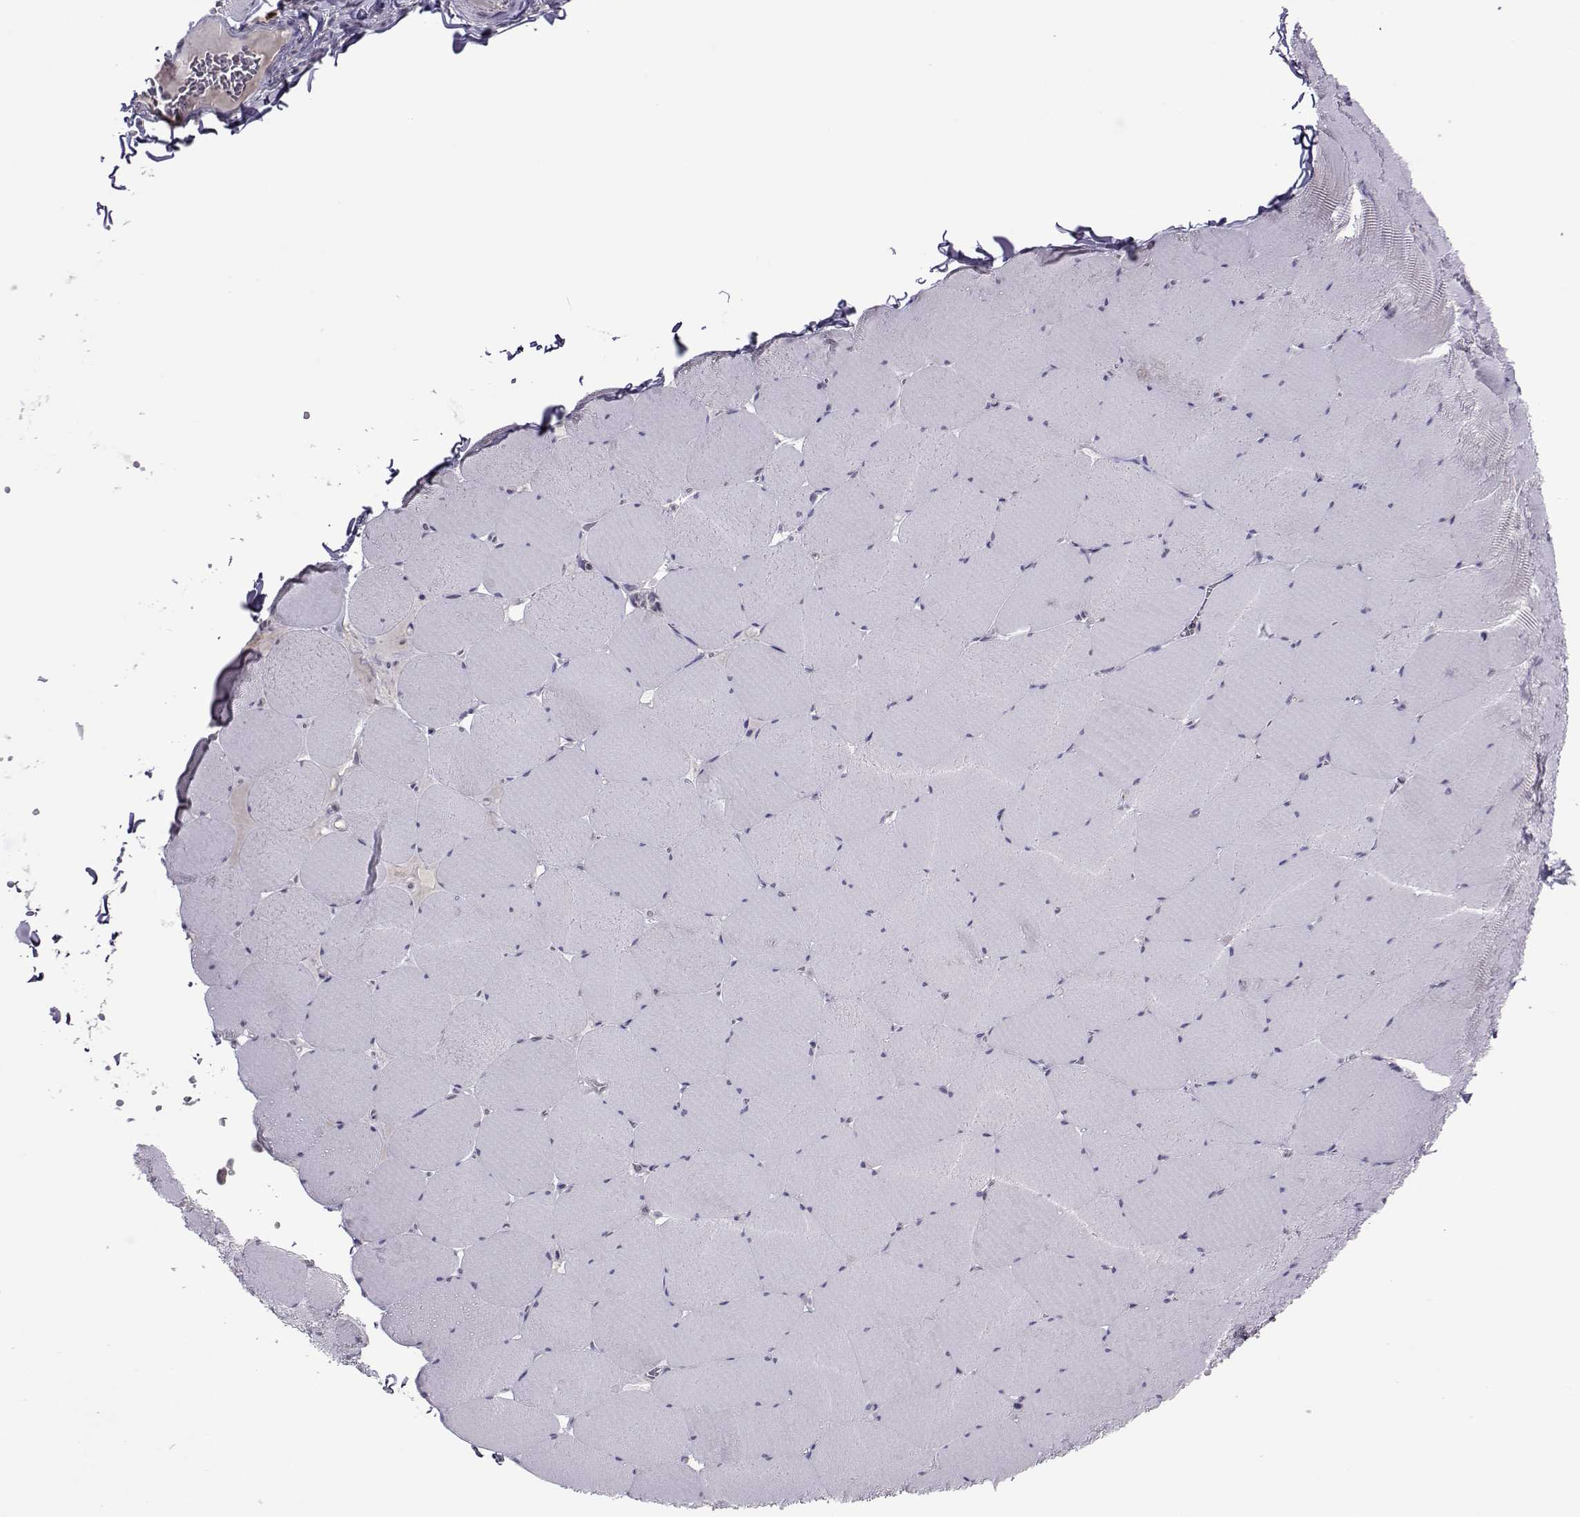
{"staining": {"intensity": "negative", "quantity": "none", "location": "none"}, "tissue": "skeletal muscle", "cell_type": "Myocytes", "image_type": "normal", "snomed": [{"axis": "morphology", "description": "Normal tissue, NOS"}, {"axis": "morphology", "description": "Malignant melanoma, Metastatic site"}, {"axis": "topography", "description": "Skeletal muscle"}], "caption": "IHC micrograph of normal skeletal muscle: skeletal muscle stained with DAB (3,3'-diaminobenzidine) shows no significant protein positivity in myocytes. (Stains: DAB (3,3'-diaminobenzidine) IHC with hematoxylin counter stain, Microscopy: brightfield microscopy at high magnification).", "gene": "DDX20", "patient": {"sex": "male", "age": 50}}